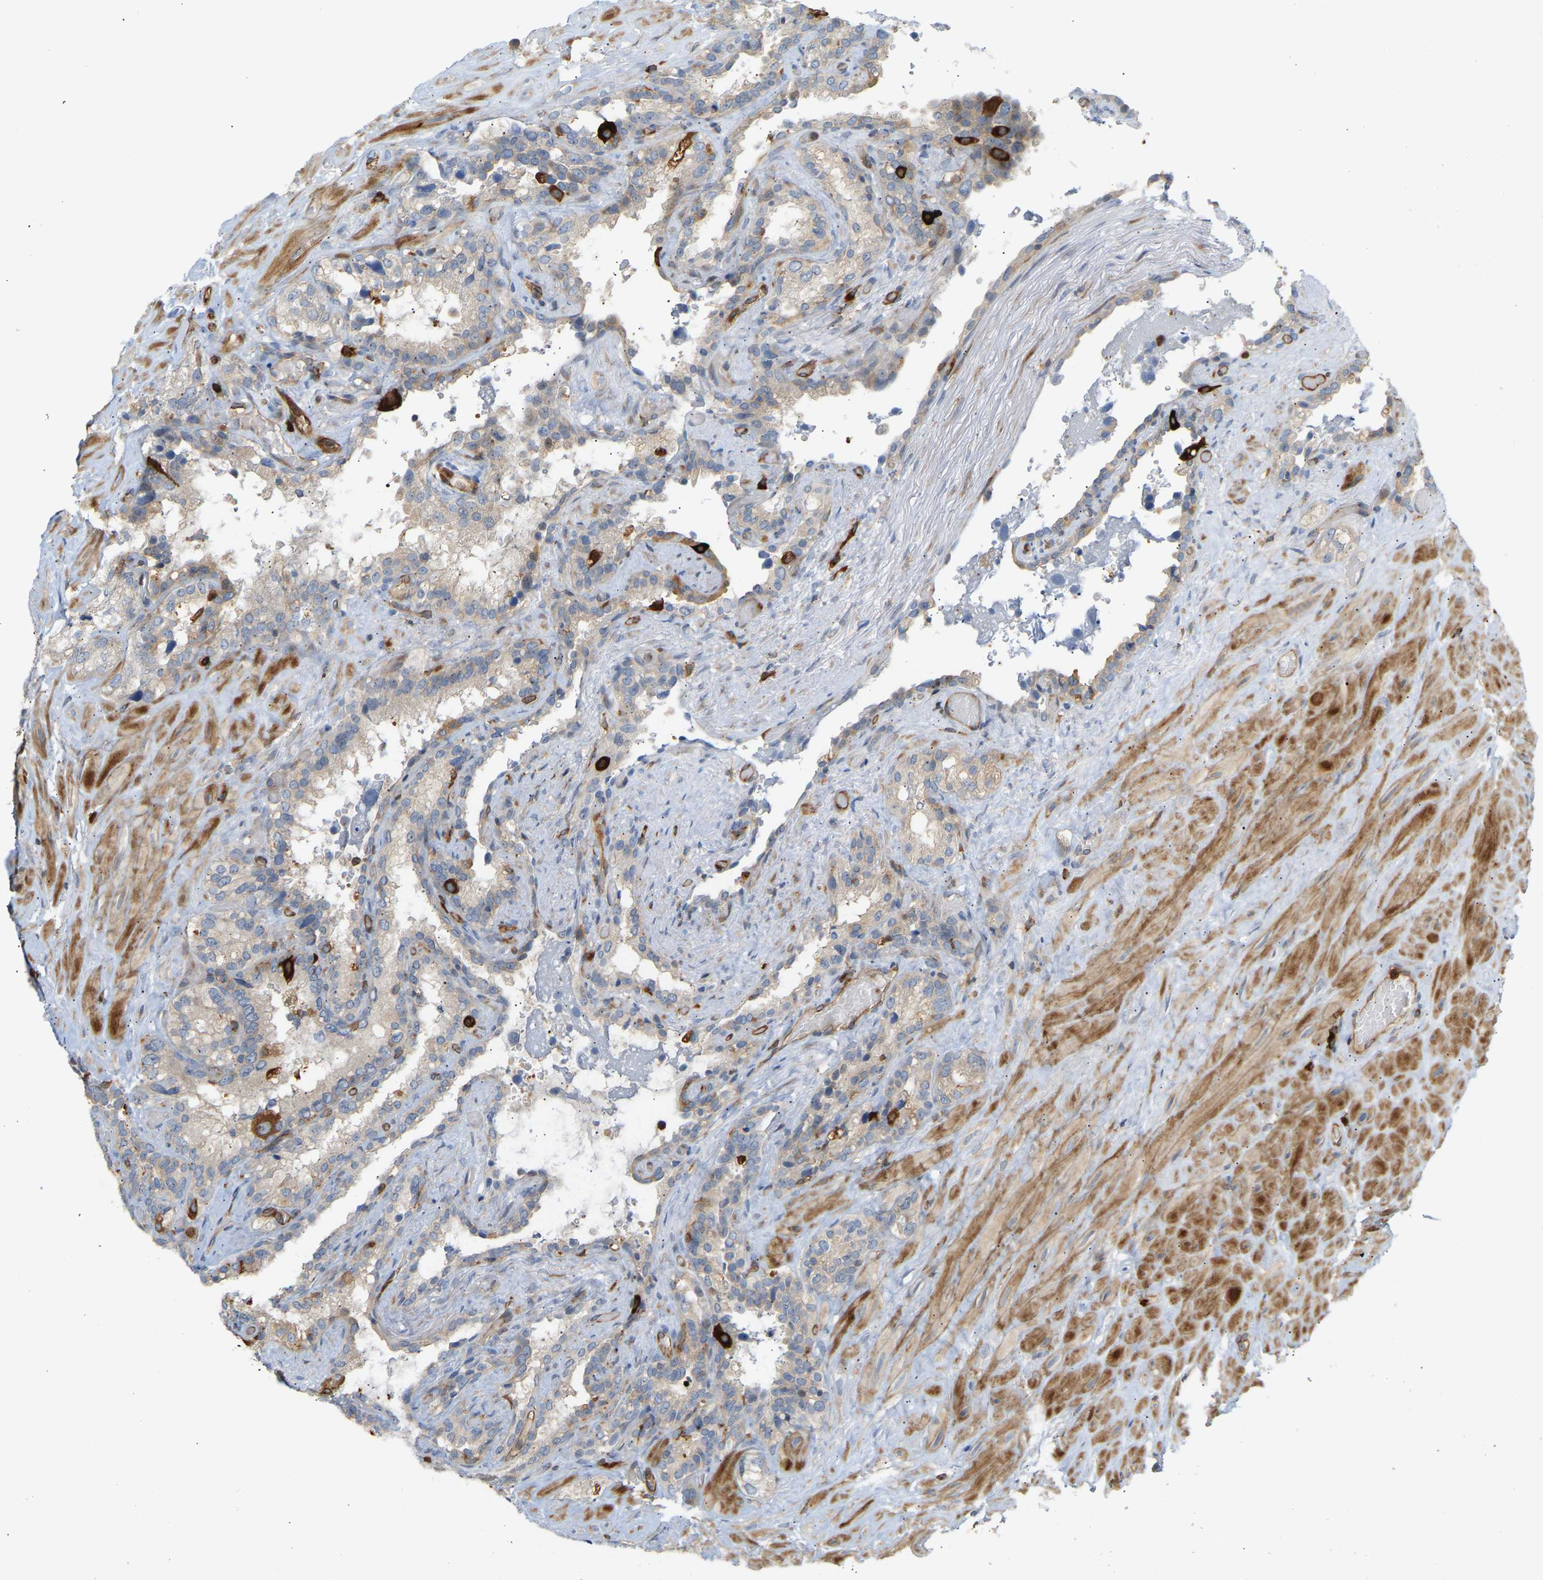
{"staining": {"intensity": "moderate", "quantity": "<25%", "location": "cytoplasmic/membranous"}, "tissue": "seminal vesicle", "cell_type": "Glandular cells", "image_type": "normal", "snomed": [{"axis": "morphology", "description": "Normal tissue, NOS"}, {"axis": "topography", "description": "Seminal veicle"}], "caption": "Immunohistochemistry image of normal human seminal vesicle stained for a protein (brown), which exhibits low levels of moderate cytoplasmic/membranous staining in approximately <25% of glandular cells.", "gene": "PLCG2", "patient": {"sex": "male", "age": 68}}